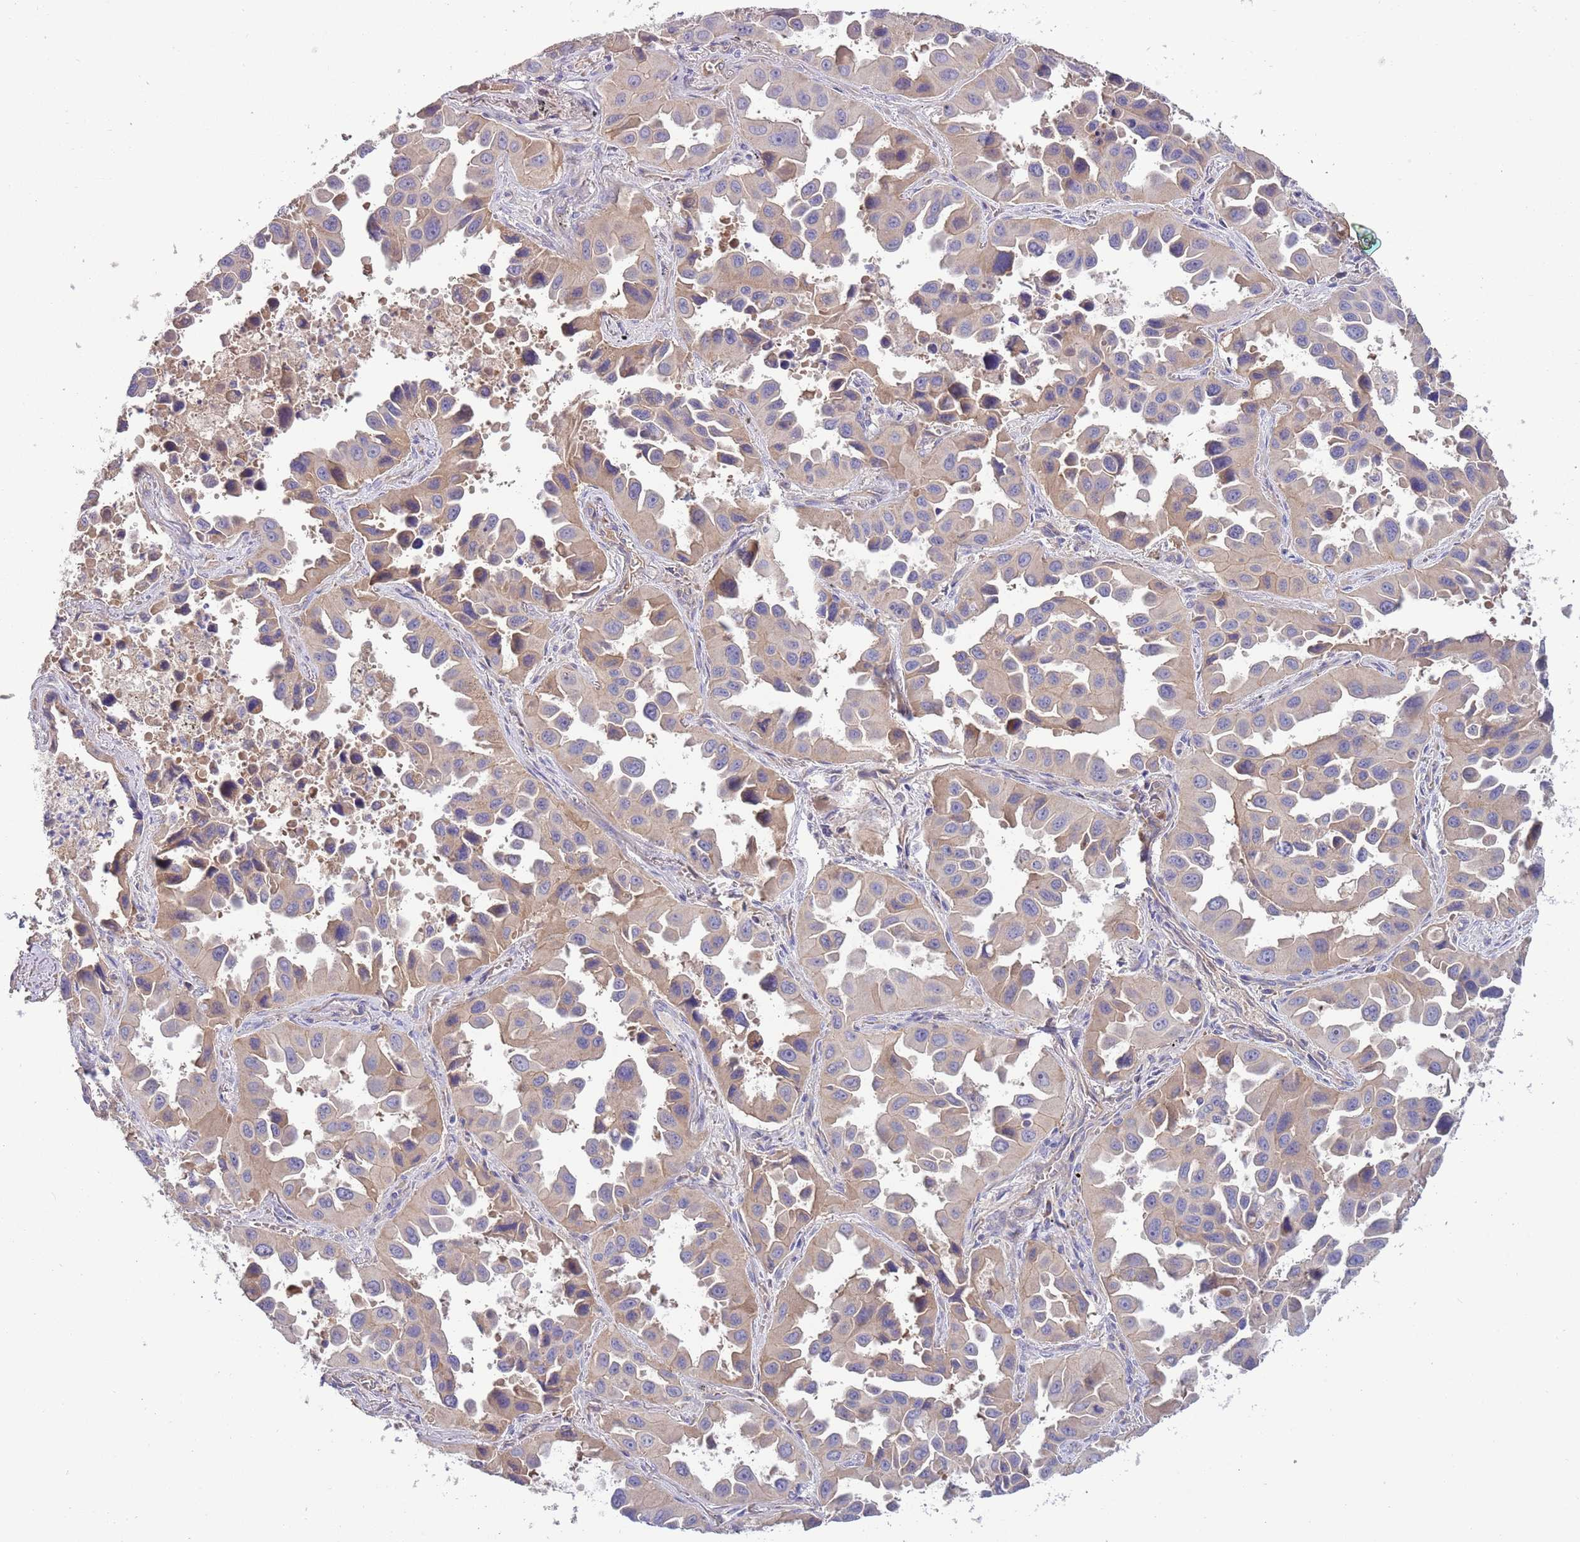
{"staining": {"intensity": "weak", "quantity": "<25%", "location": "cytoplasmic/membranous"}, "tissue": "lung cancer", "cell_type": "Tumor cells", "image_type": "cancer", "snomed": [{"axis": "morphology", "description": "Adenocarcinoma, NOS"}, {"axis": "topography", "description": "Lung"}], "caption": "DAB immunohistochemical staining of lung adenocarcinoma reveals no significant positivity in tumor cells.", "gene": "TRMO", "patient": {"sex": "male", "age": 66}}